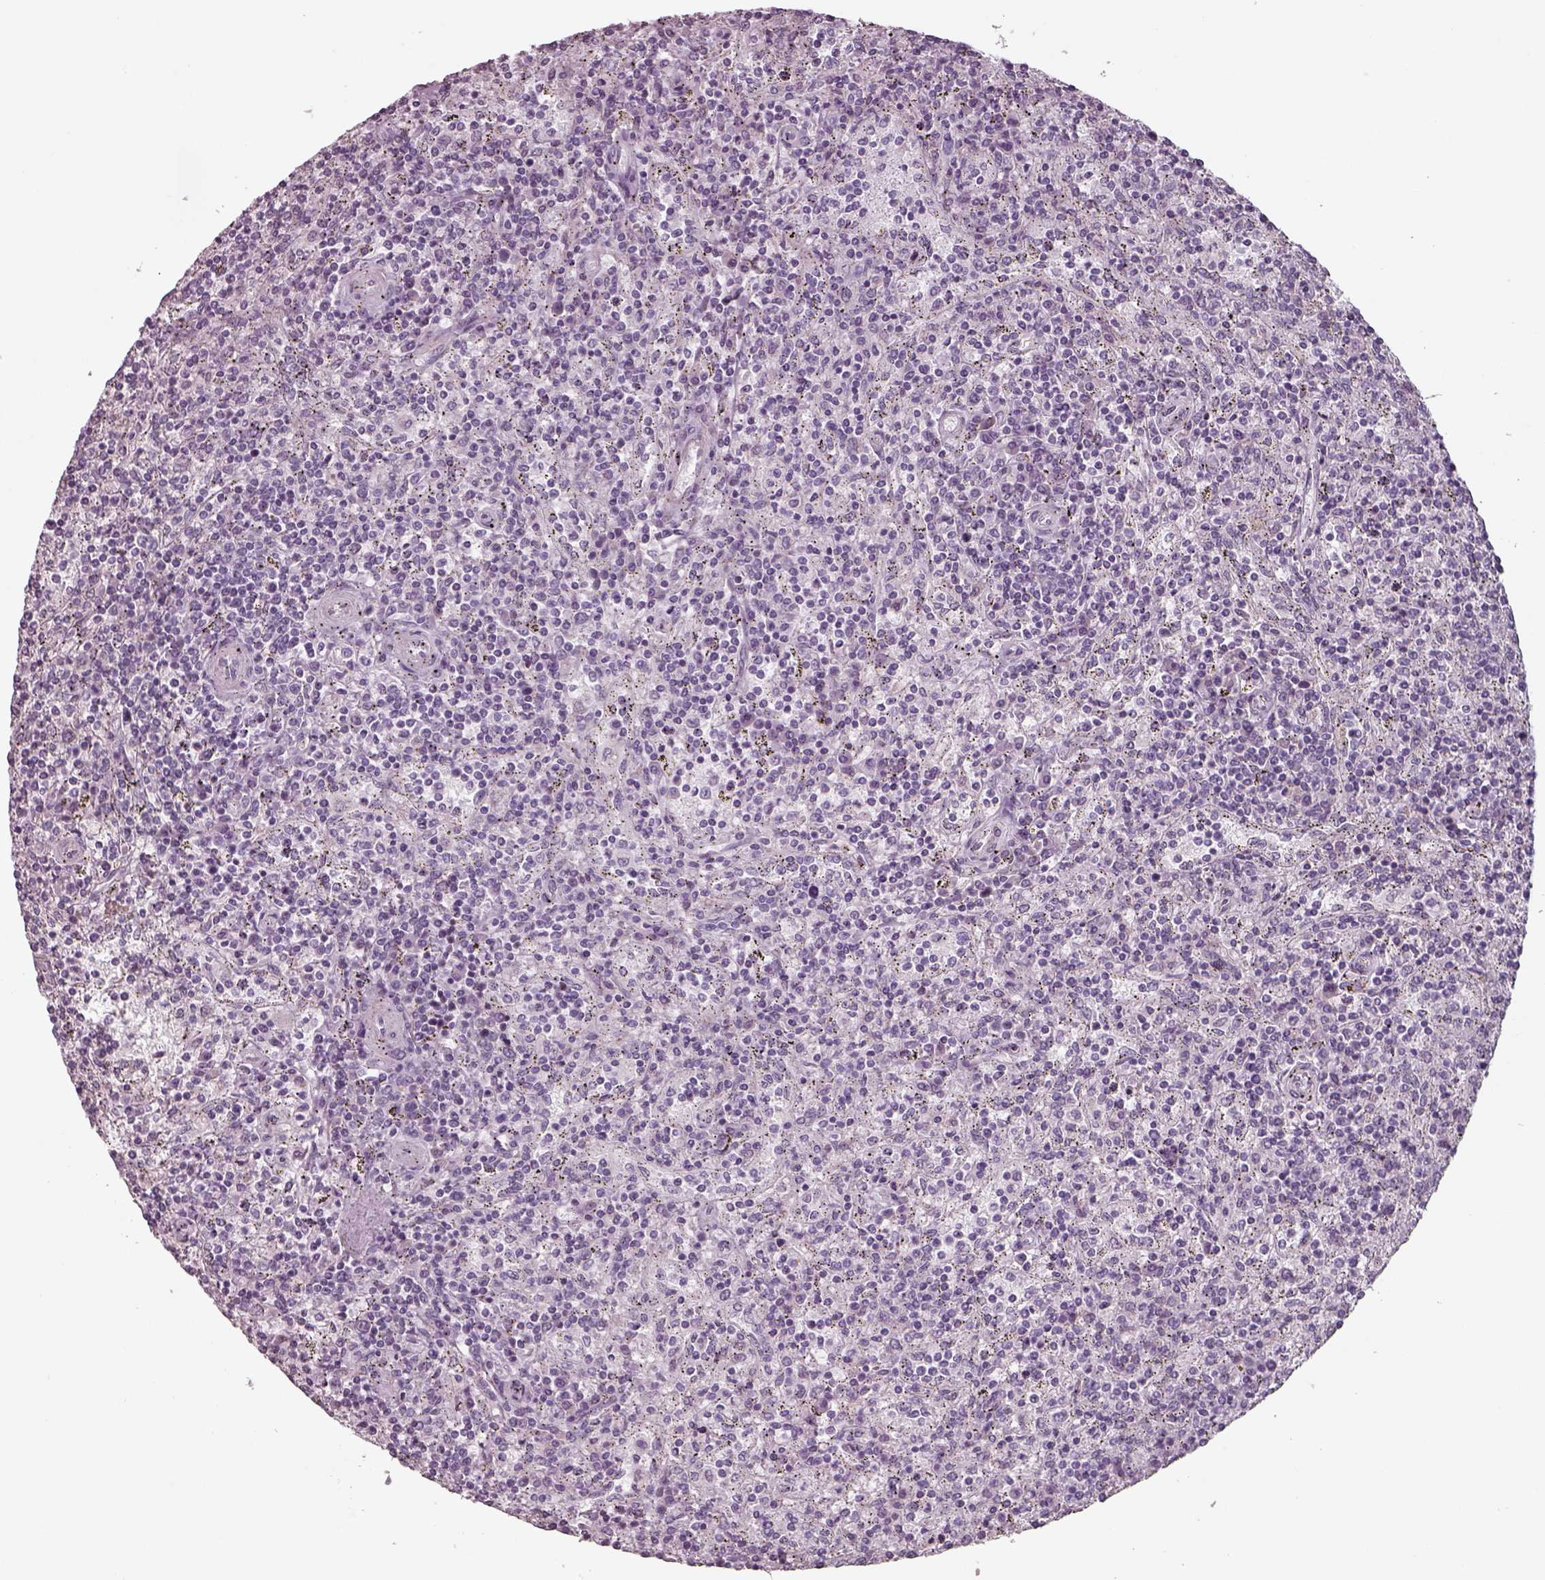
{"staining": {"intensity": "negative", "quantity": "none", "location": "none"}, "tissue": "lymphoma", "cell_type": "Tumor cells", "image_type": "cancer", "snomed": [{"axis": "morphology", "description": "Malignant lymphoma, non-Hodgkin's type, Low grade"}, {"axis": "topography", "description": "Spleen"}], "caption": "Tumor cells are negative for brown protein staining in malignant lymphoma, non-Hodgkin's type (low-grade).", "gene": "SEPTIN14", "patient": {"sex": "male", "age": 62}}